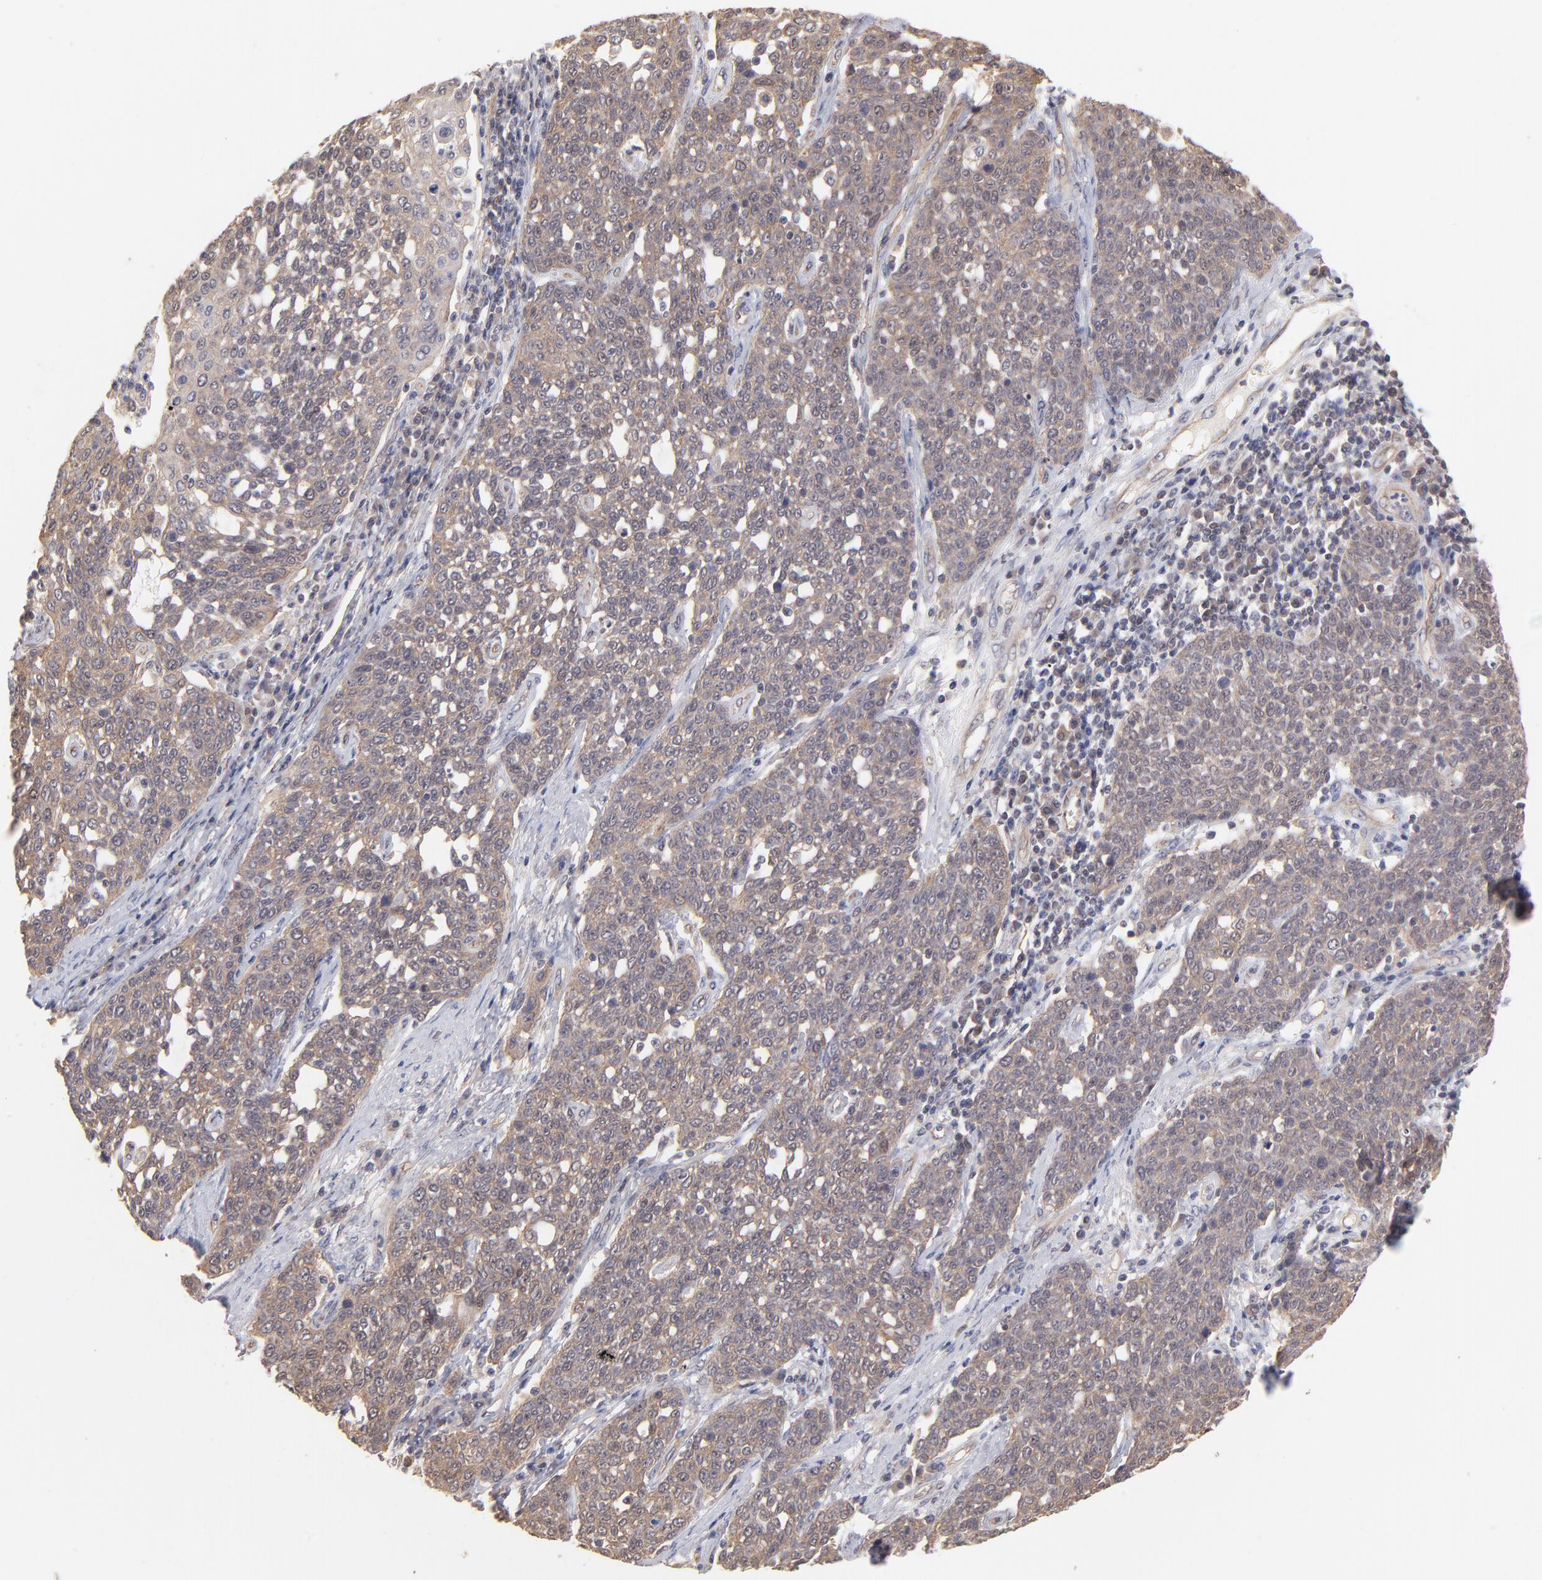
{"staining": {"intensity": "moderate", "quantity": ">75%", "location": "cytoplasmic/membranous"}, "tissue": "cervical cancer", "cell_type": "Tumor cells", "image_type": "cancer", "snomed": [{"axis": "morphology", "description": "Squamous cell carcinoma, NOS"}, {"axis": "topography", "description": "Cervix"}], "caption": "An IHC histopathology image of neoplastic tissue is shown. Protein staining in brown labels moderate cytoplasmic/membranous positivity in cervical cancer (squamous cell carcinoma) within tumor cells.", "gene": "STAP2", "patient": {"sex": "female", "age": 34}}